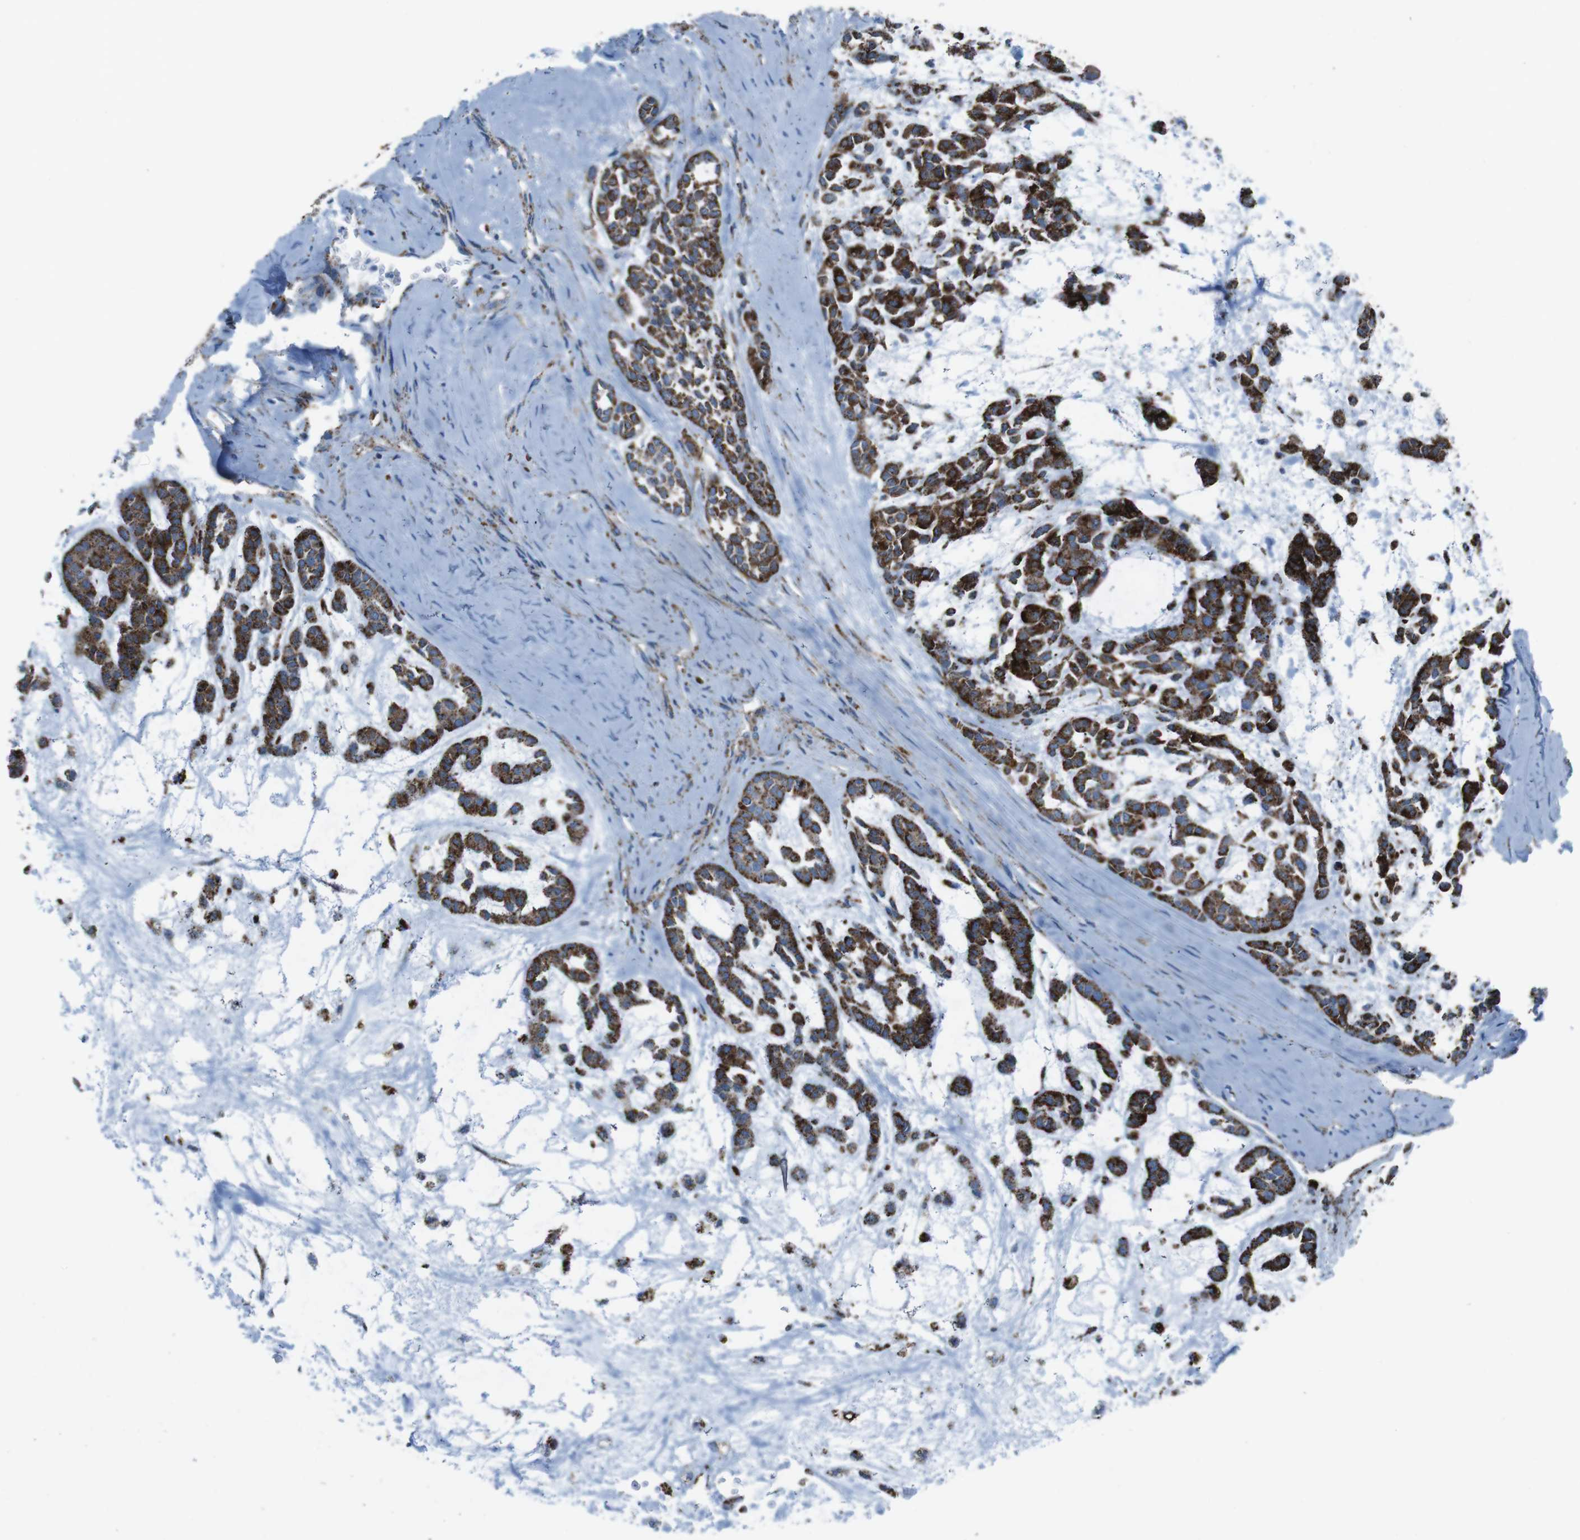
{"staining": {"intensity": "strong", "quantity": ">75%", "location": "cytoplasmic/membranous"}, "tissue": "head and neck cancer", "cell_type": "Tumor cells", "image_type": "cancer", "snomed": [{"axis": "morphology", "description": "Adenocarcinoma, NOS"}, {"axis": "morphology", "description": "Adenoma, NOS"}, {"axis": "topography", "description": "Head-Neck"}], "caption": "Immunohistochemical staining of human head and neck adenoma demonstrates high levels of strong cytoplasmic/membranous protein expression in approximately >75% of tumor cells. (Brightfield microscopy of DAB IHC at high magnification).", "gene": "SCARB2", "patient": {"sex": "female", "age": 55}}